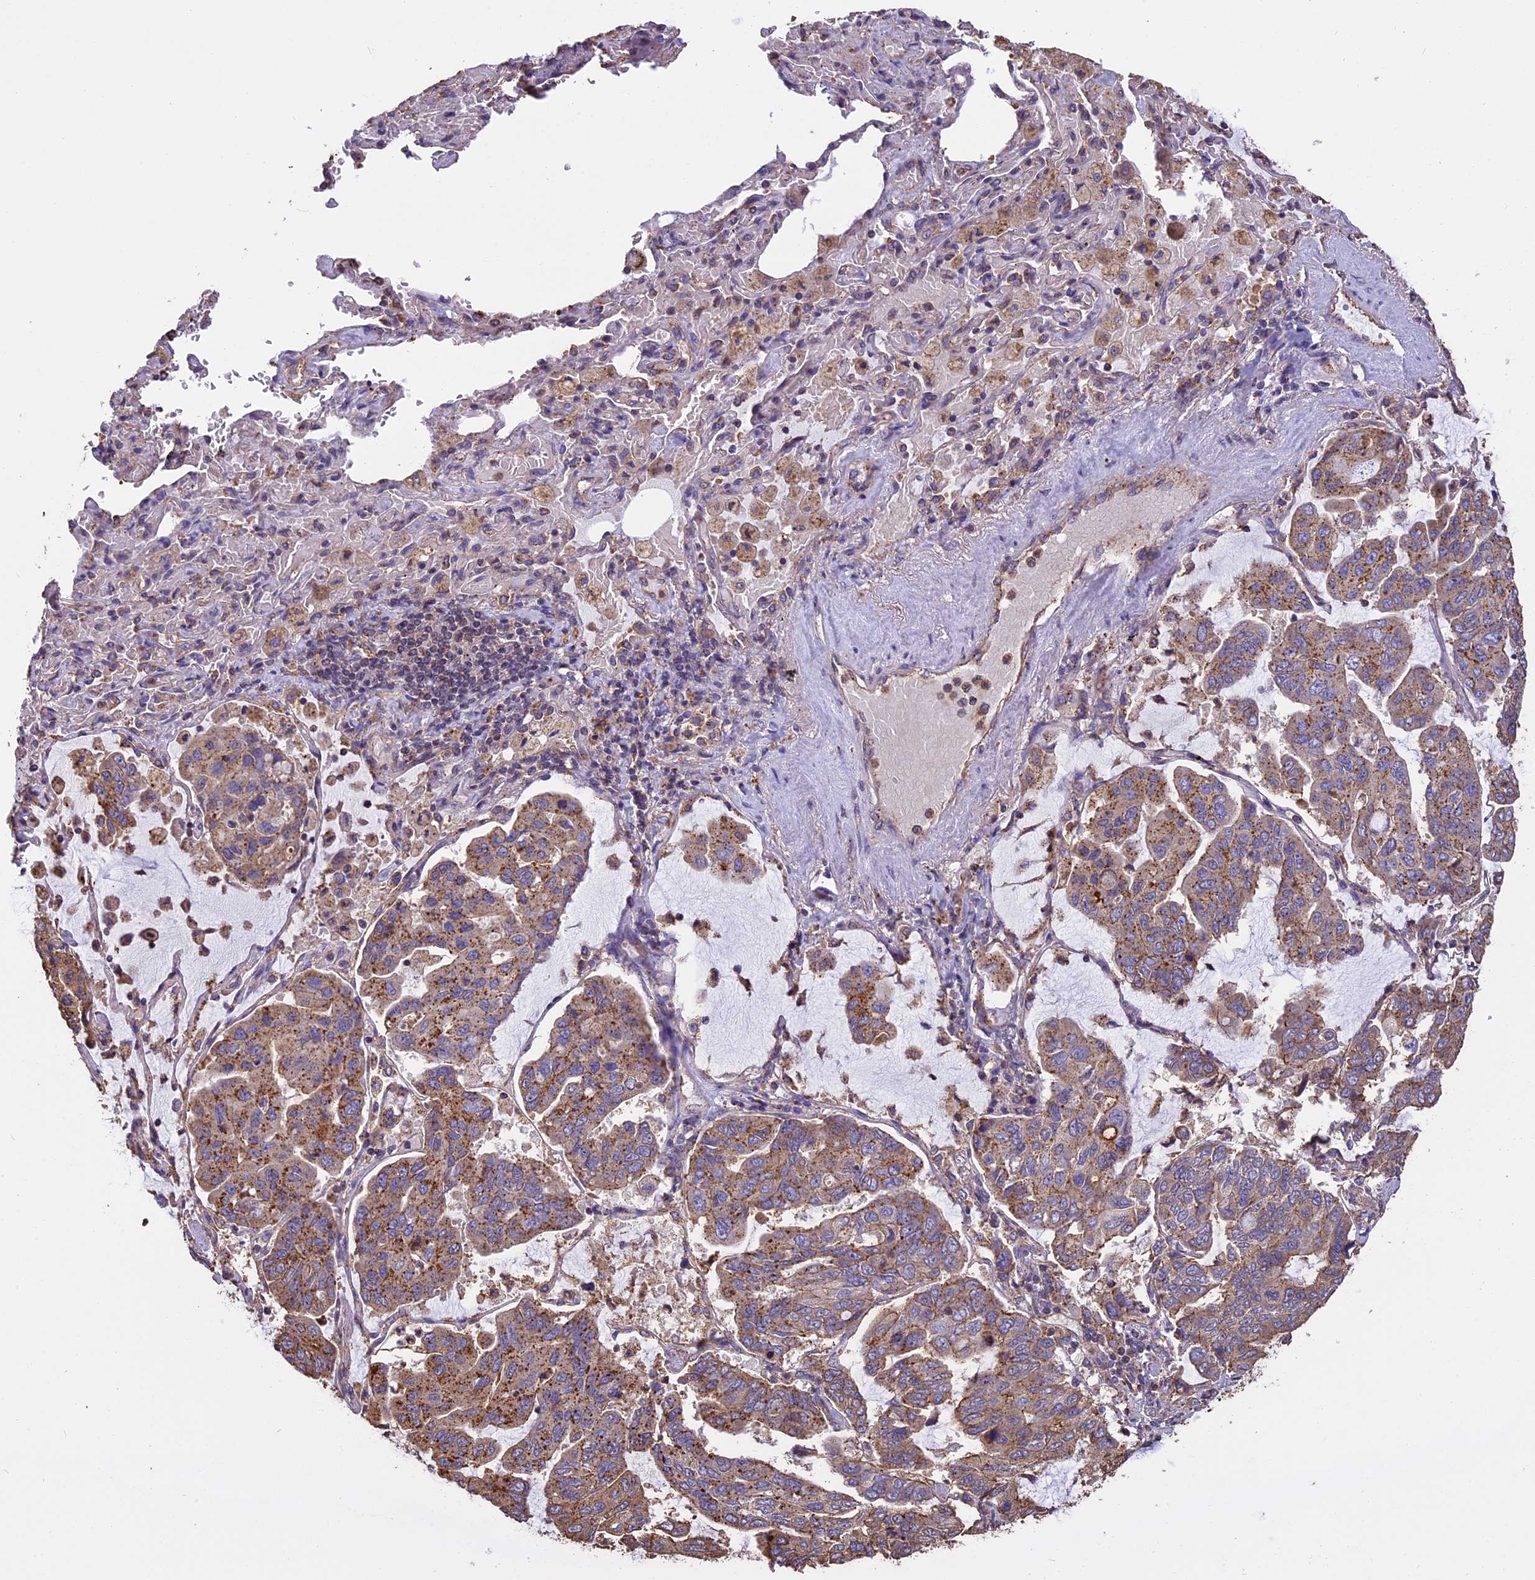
{"staining": {"intensity": "weak", "quantity": ">75%", "location": "cytoplasmic/membranous"}, "tissue": "lung cancer", "cell_type": "Tumor cells", "image_type": "cancer", "snomed": [{"axis": "morphology", "description": "Adenocarcinoma, NOS"}, {"axis": "topography", "description": "Lung"}], "caption": "About >75% of tumor cells in lung cancer (adenocarcinoma) reveal weak cytoplasmic/membranous protein positivity as visualized by brown immunohistochemical staining.", "gene": "CHMP2A", "patient": {"sex": "male", "age": 64}}